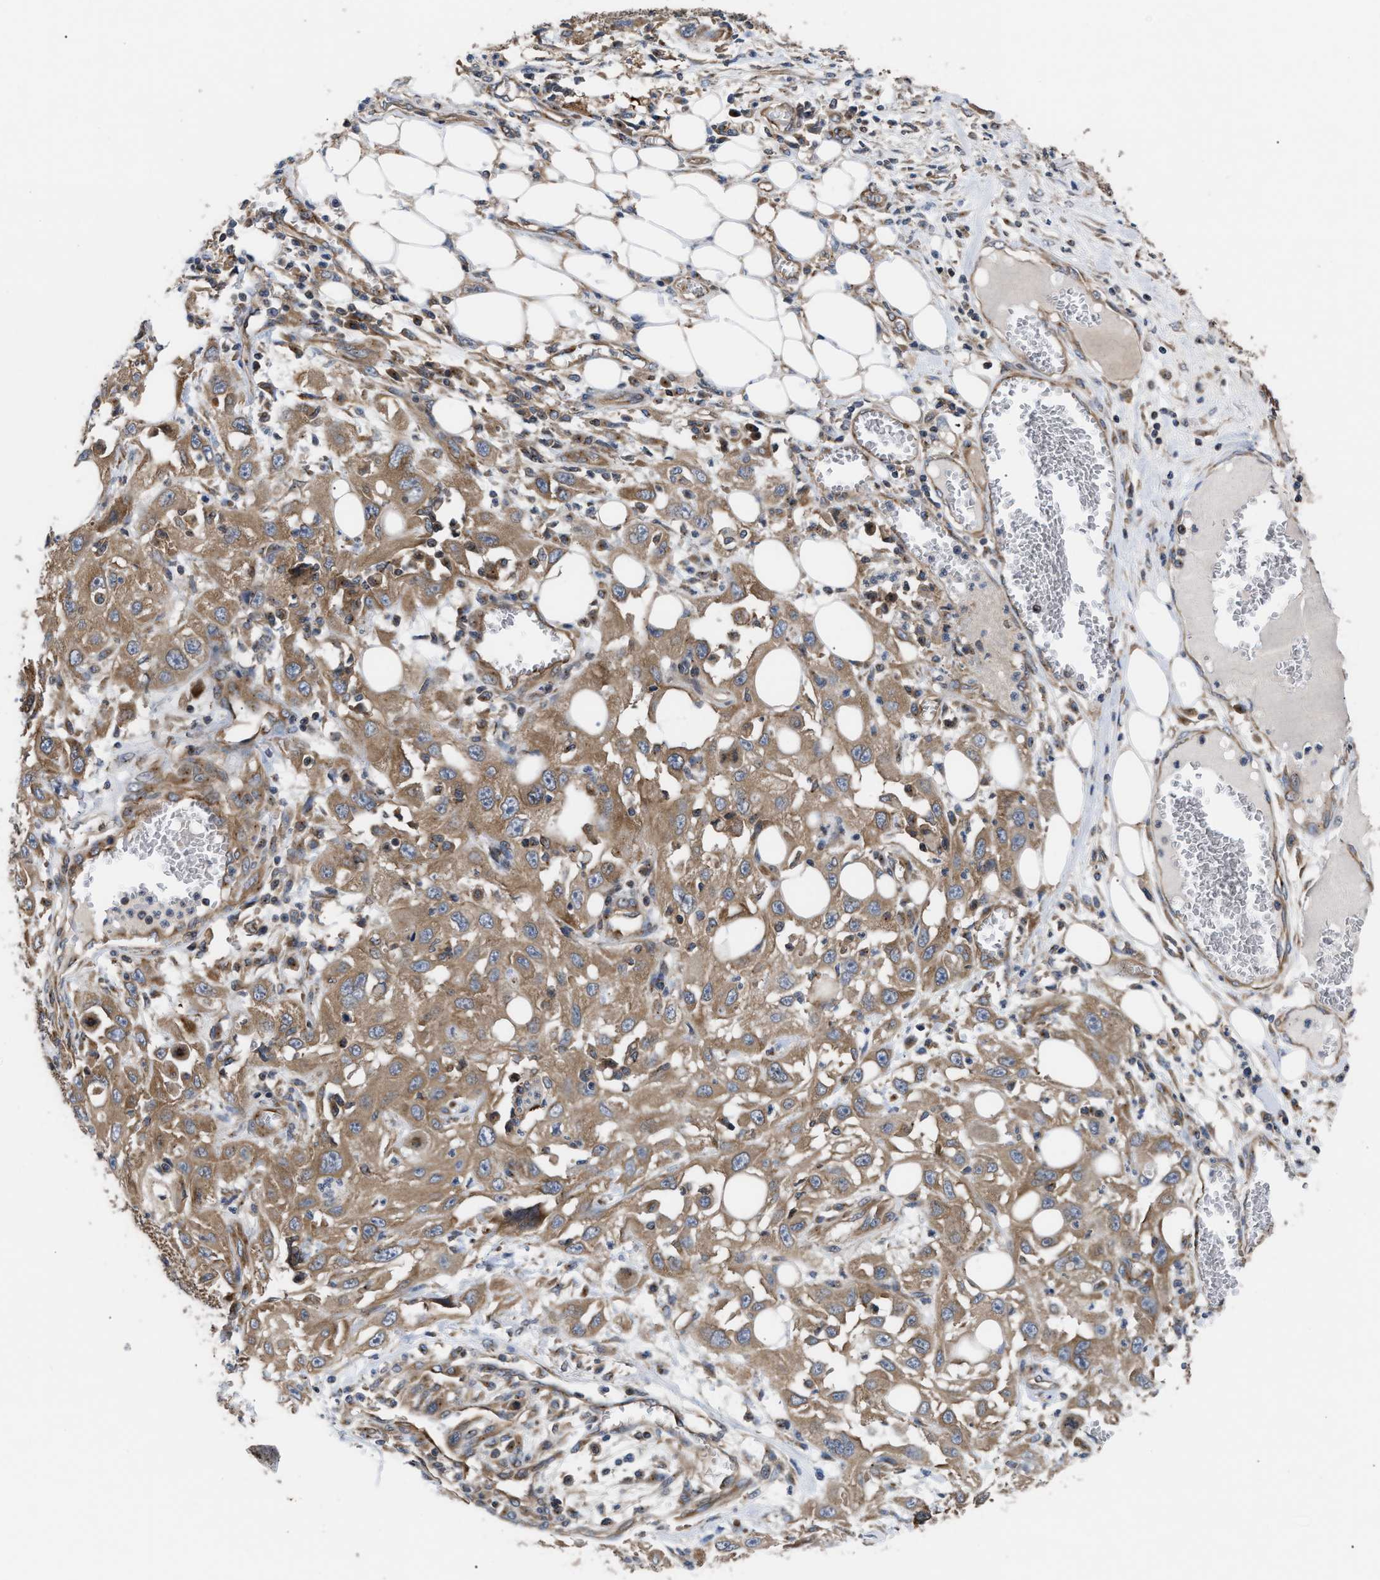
{"staining": {"intensity": "moderate", "quantity": ">75%", "location": "cytoplasmic/membranous"}, "tissue": "skin cancer", "cell_type": "Tumor cells", "image_type": "cancer", "snomed": [{"axis": "morphology", "description": "Squamous cell carcinoma, NOS"}, {"axis": "topography", "description": "Skin"}], "caption": "Skin squamous cell carcinoma tissue exhibits moderate cytoplasmic/membranous expression in approximately >75% of tumor cells, visualized by immunohistochemistry. (DAB IHC, brown staining for protein, blue staining for nuclei).", "gene": "LAPTM4B", "patient": {"sex": "male", "age": 75}}